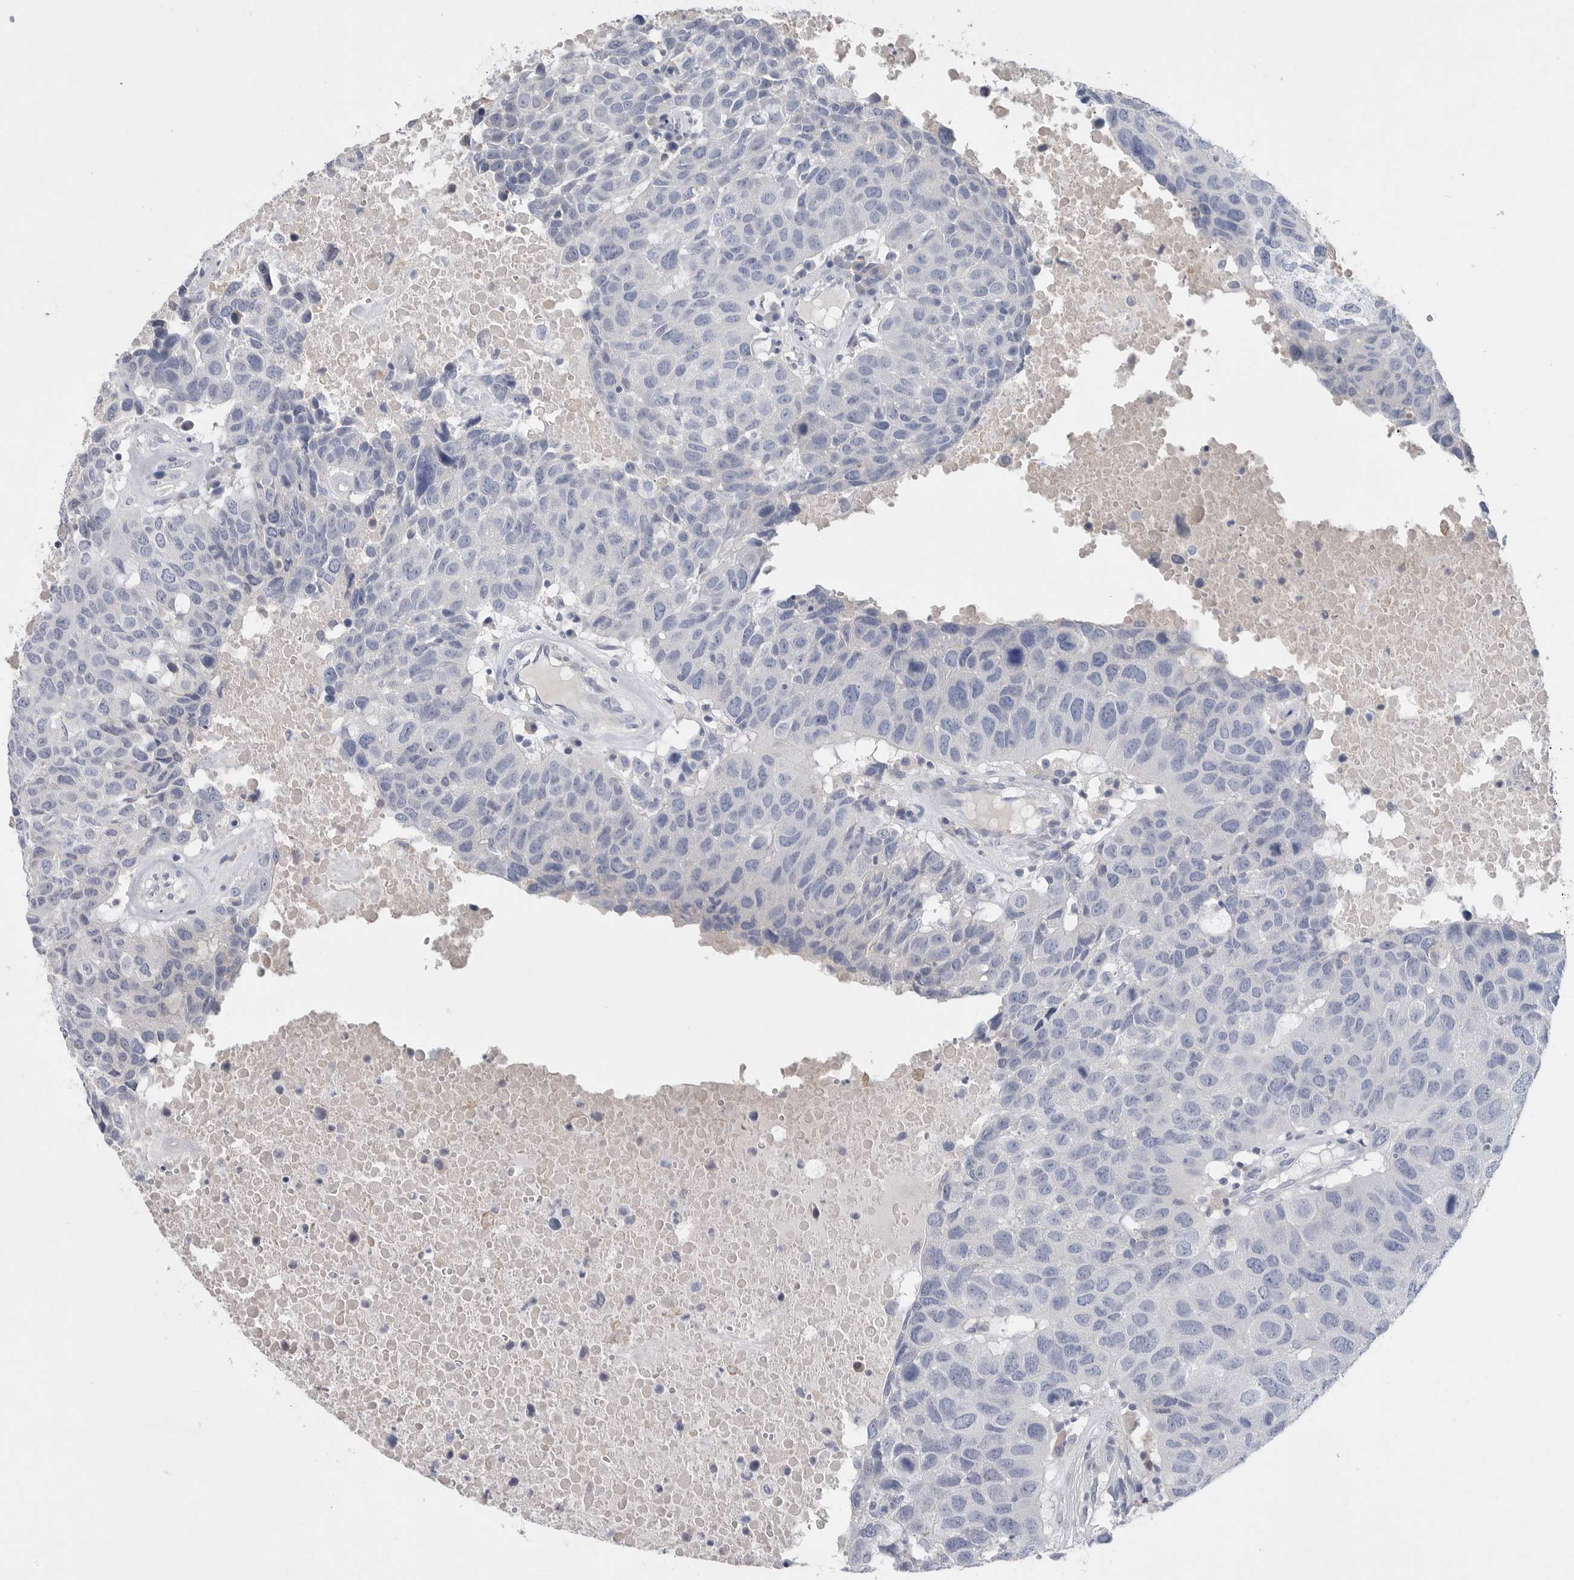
{"staining": {"intensity": "negative", "quantity": "none", "location": "none"}, "tissue": "head and neck cancer", "cell_type": "Tumor cells", "image_type": "cancer", "snomed": [{"axis": "morphology", "description": "Squamous cell carcinoma, NOS"}, {"axis": "topography", "description": "Head-Neck"}], "caption": "This photomicrograph is of head and neck squamous cell carcinoma stained with IHC to label a protein in brown with the nuclei are counter-stained blue. There is no positivity in tumor cells. Nuclei are stained in blue.", "gene": "CAMK2B", "patient": {"sex": "male", "age": 66}}